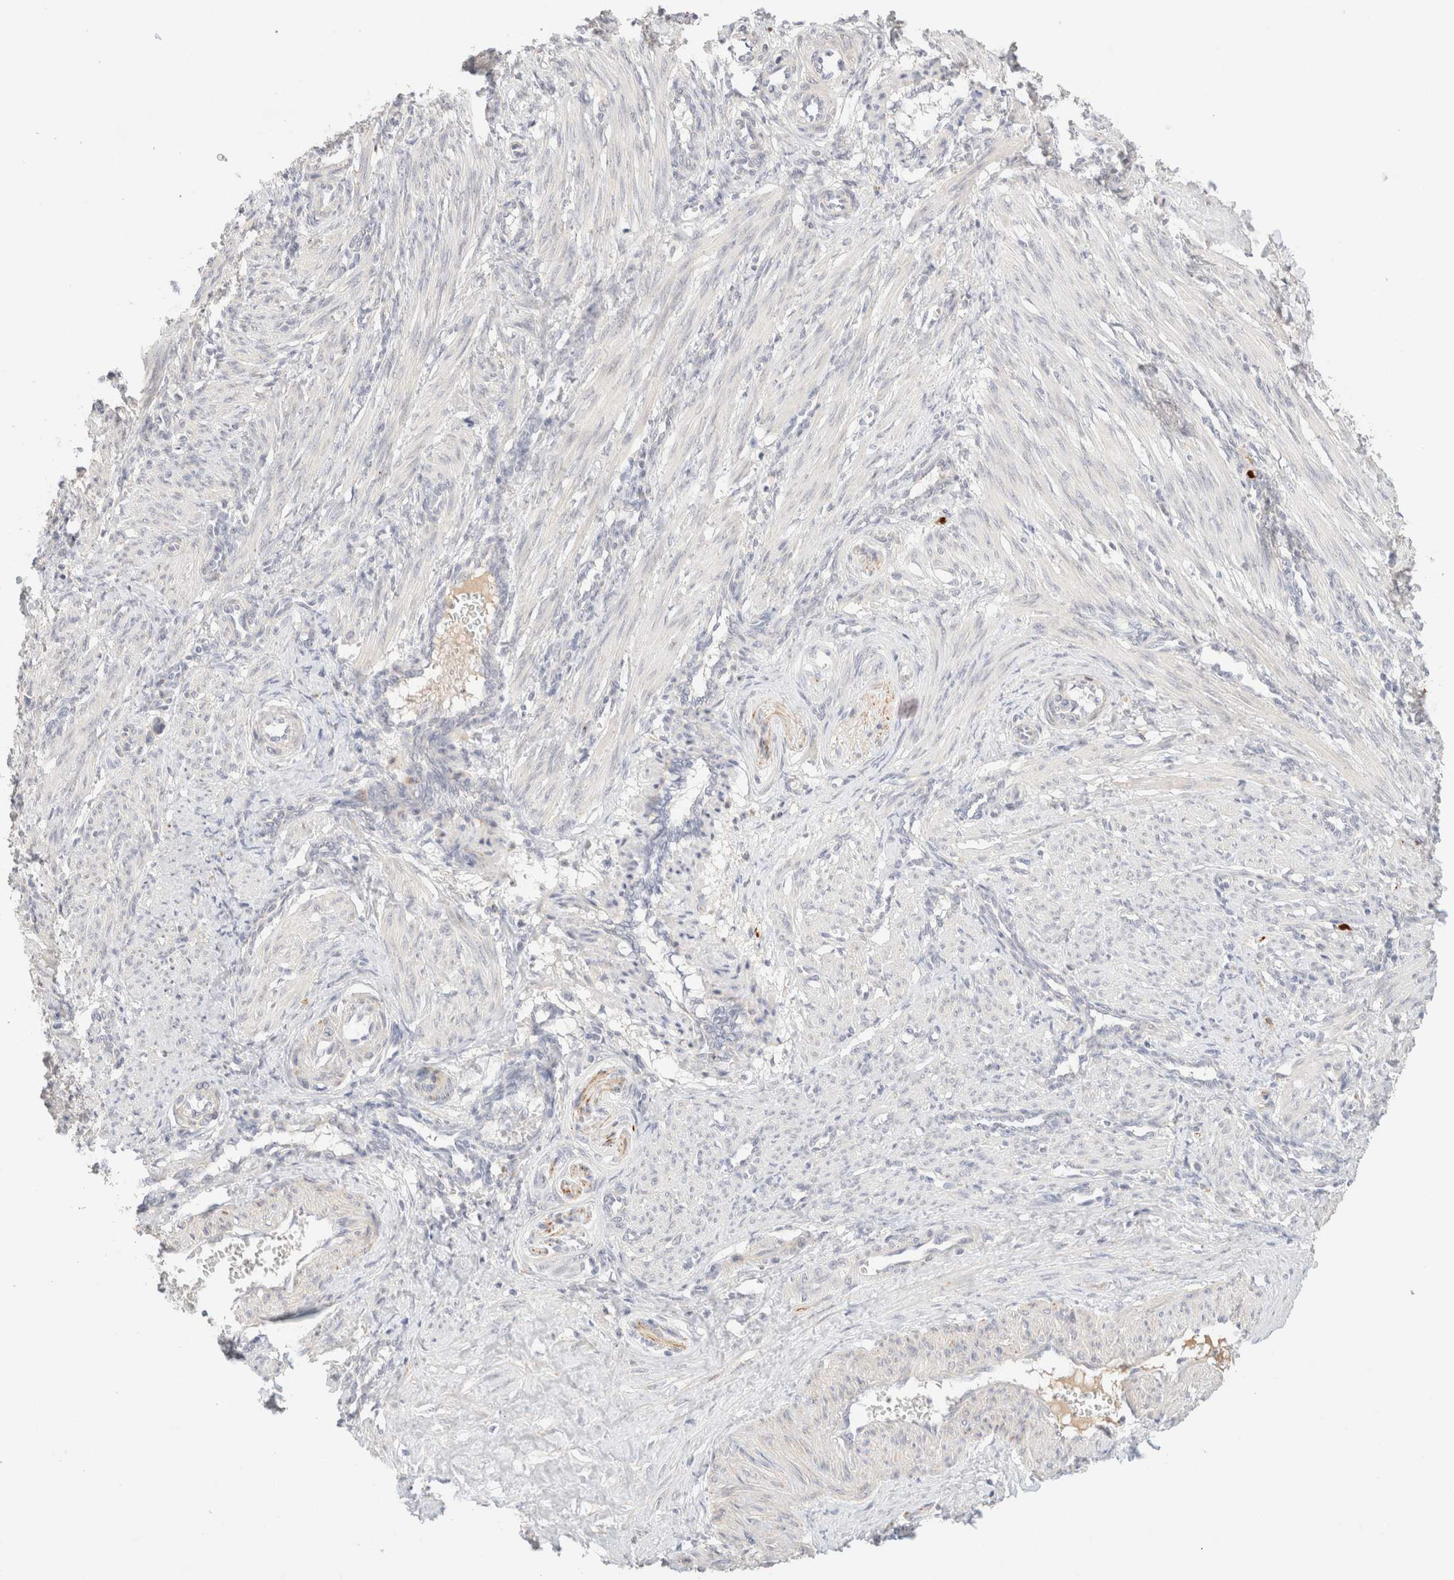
{"staining": {"intensity": "negative", "quantity": "none", "location": "none"}, "tissue": "smooth muscle", "cell_type": "Smooth muscle cells", "image_type": "normal", "snomed": [{"axis": "morphology", "description": "Normal tissue, NOS"}, {"axis": "topography", "description": "Endometrium"}], "caption": "Immunohistochemistry (IHC) micrograph of unremarkable smooth muscle stained for a protein (brown), which demonstrates no positivity in smooth muscle cells. (Immunohistochemistry (IHC), brightfield microscopy, high magnification).", "gene": "SNTB1", "patient": {"sex": "female", "age": 33}}